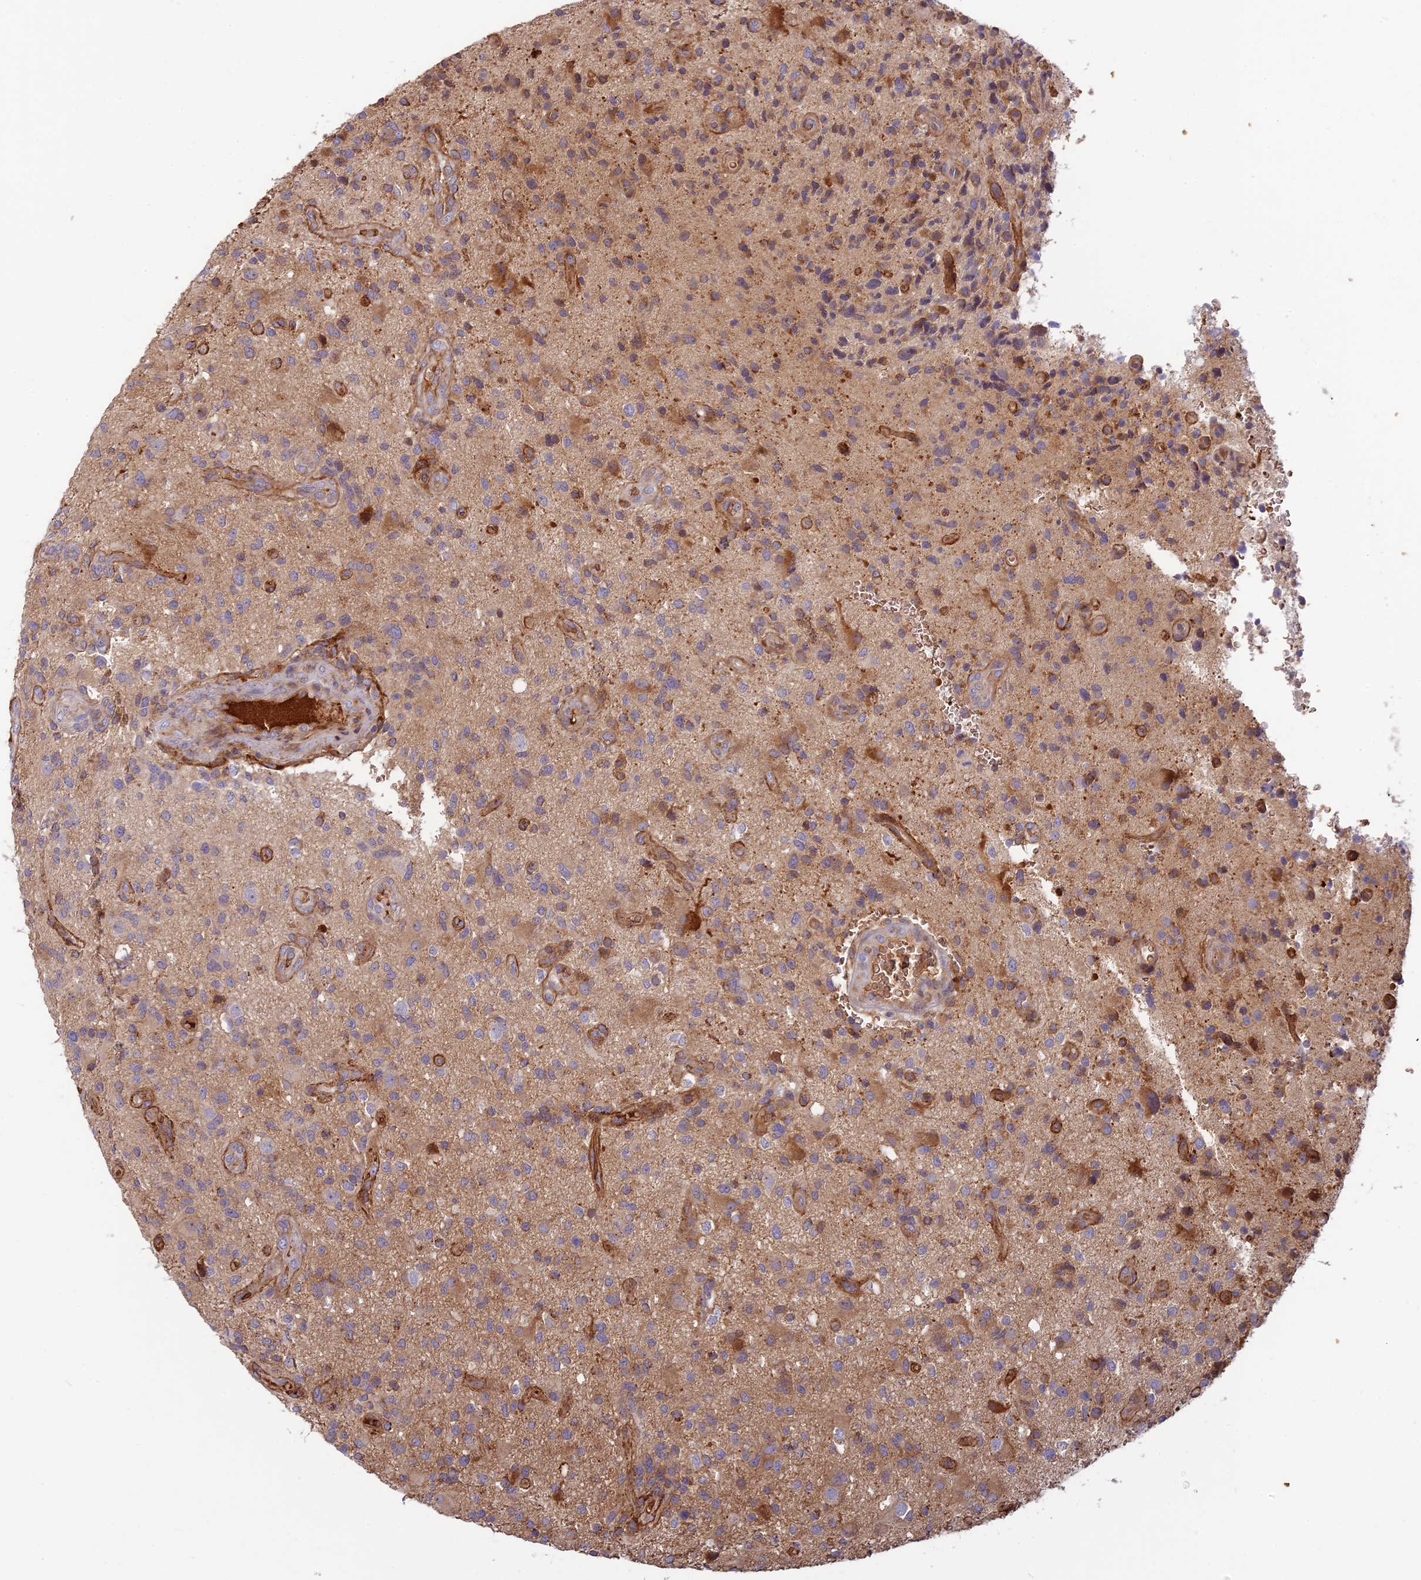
{"staining": {"intensity": "moderate", "quantity": "25%-75%", "location": "cytoplasmic/membranous"}, "tissue": "glioma", "cell_type": "Tumor cells", "image_type": "cancer", "snomed": [{"axis": "morphology", "description": "Glioma, malignant, High grade"}, {"axis": "topography", "description": "Brain"}], "caption": "Immunohistochemical staining of malignant high-grade glioma shows moderate cytoplasmic/membranous protein expression in about 25%-75% of tumor cells.", "gene": "UFSP2", "patient": {"sex": "male", "age": 47}}